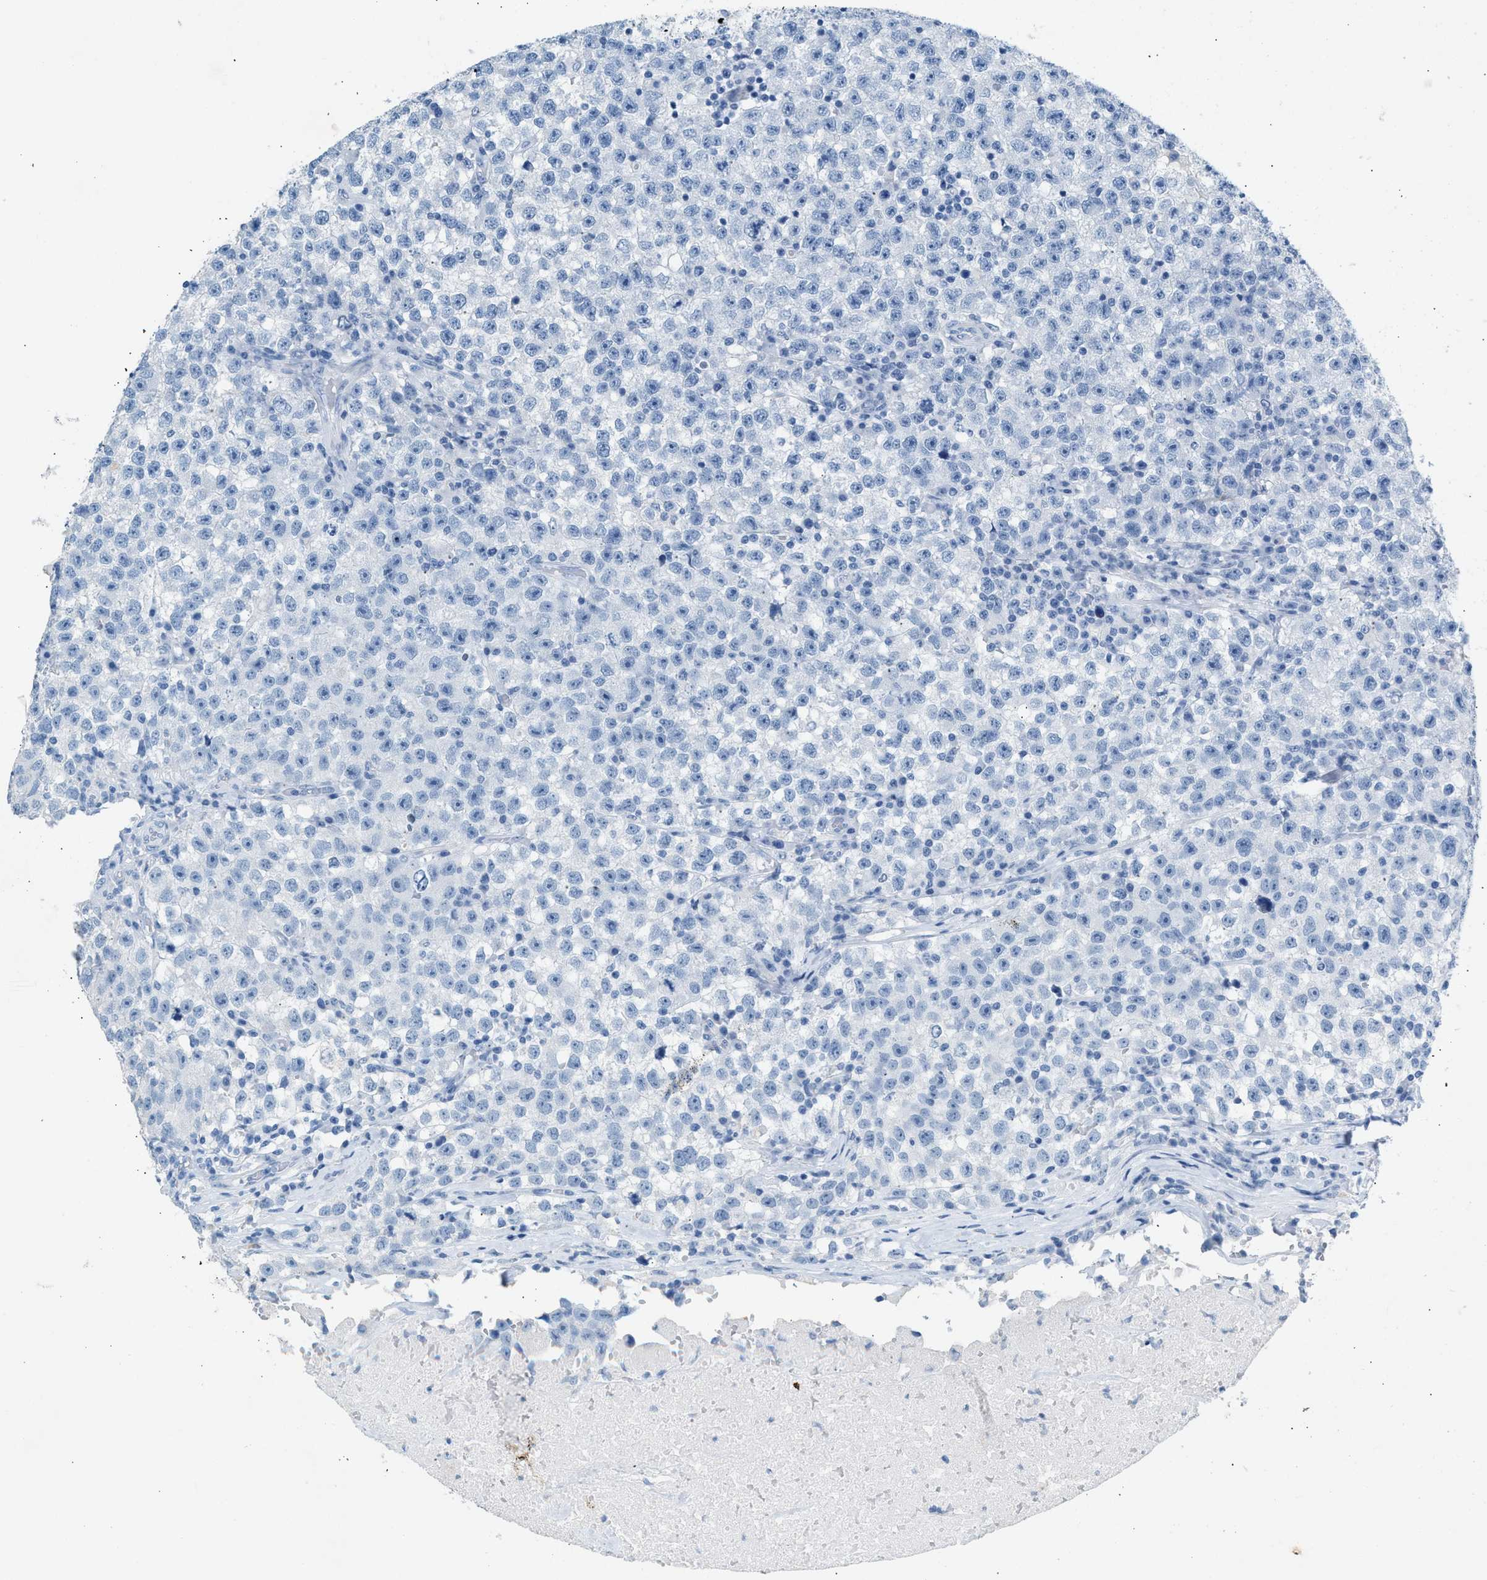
{"staining": {"intensity": "negative", "quantity": "none", "location": "none"}, "tissue": "testis cancer", "cell_type": "Tumor cells", "image_type": "cancer", "snomed": [{"axis": "morphology", "description": "Seminoma, NOS"}, {"axis": "topography", "description": "Testis"}], "caption": "This photomicrograph is of seminoma (testis) stained with immunohistochemistry (IHC) to label a protein in brown with the nuclei are counter-stained blue. There is no staining in tumor cells.", "gene": "HHATL", "patient": {"sex": "male", "age": 22}}